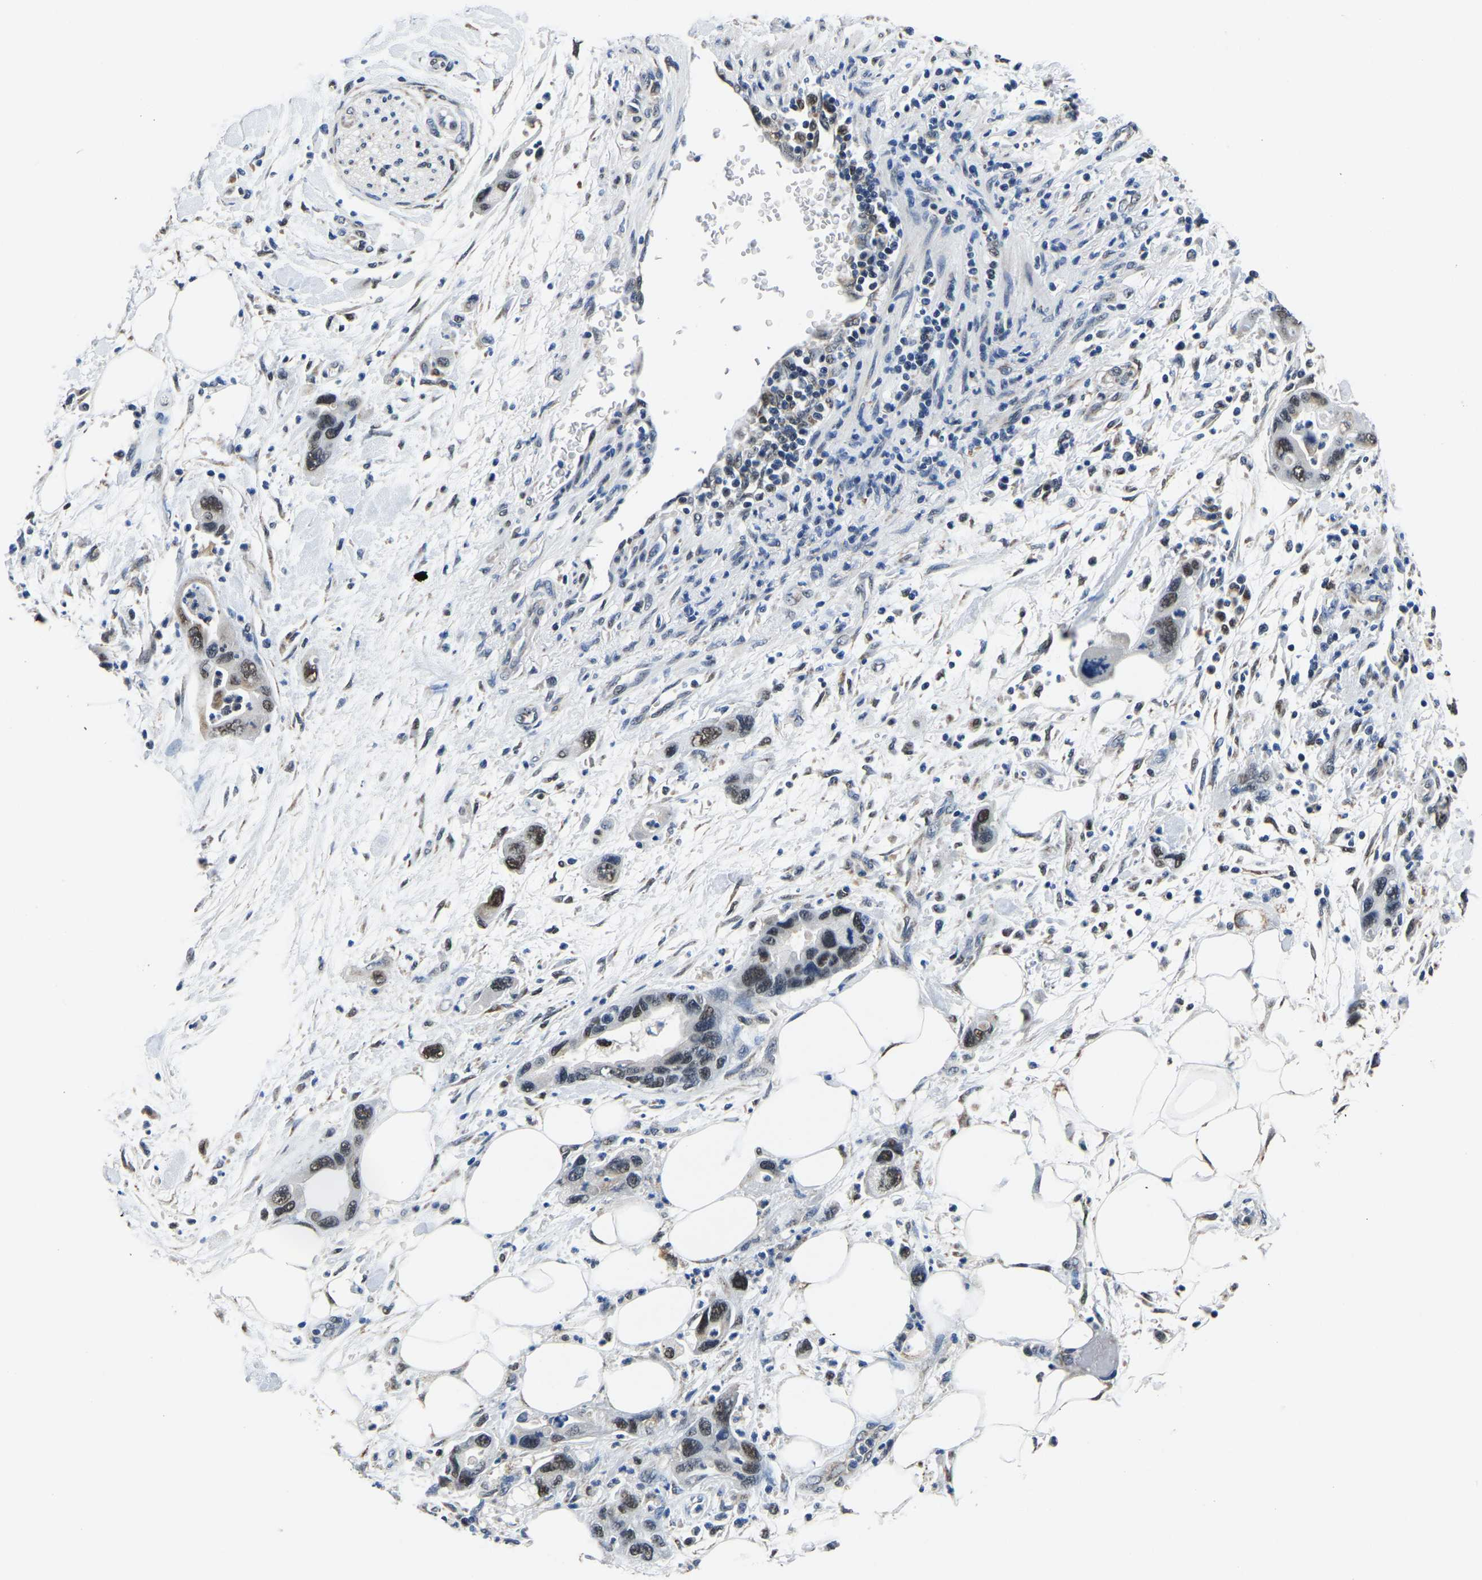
{"staining": {"intensity": "moderate", "quantity": ">75%", "location": "nuclear"}, "tissue": "pancreatic cancer", "cell_type": "Tumor cells", "image_type": "cancer", "snomed": [{"axis": "morphology", "description": "Normal tissue, NOS"}, {"axis": "morphology", "description": "Adenocarcinoma, NOS"}, {"axis": "topography", "description": "Pancreas"}], "caption": "Human pancreatic cancer (adenocarcinoma) stained with a brown dye demonstrates moderate nuclear positive staining in about >75% of tumor cells.", "gene": "BNIP3L", "patient": {"sex": "female", "age": 71}}